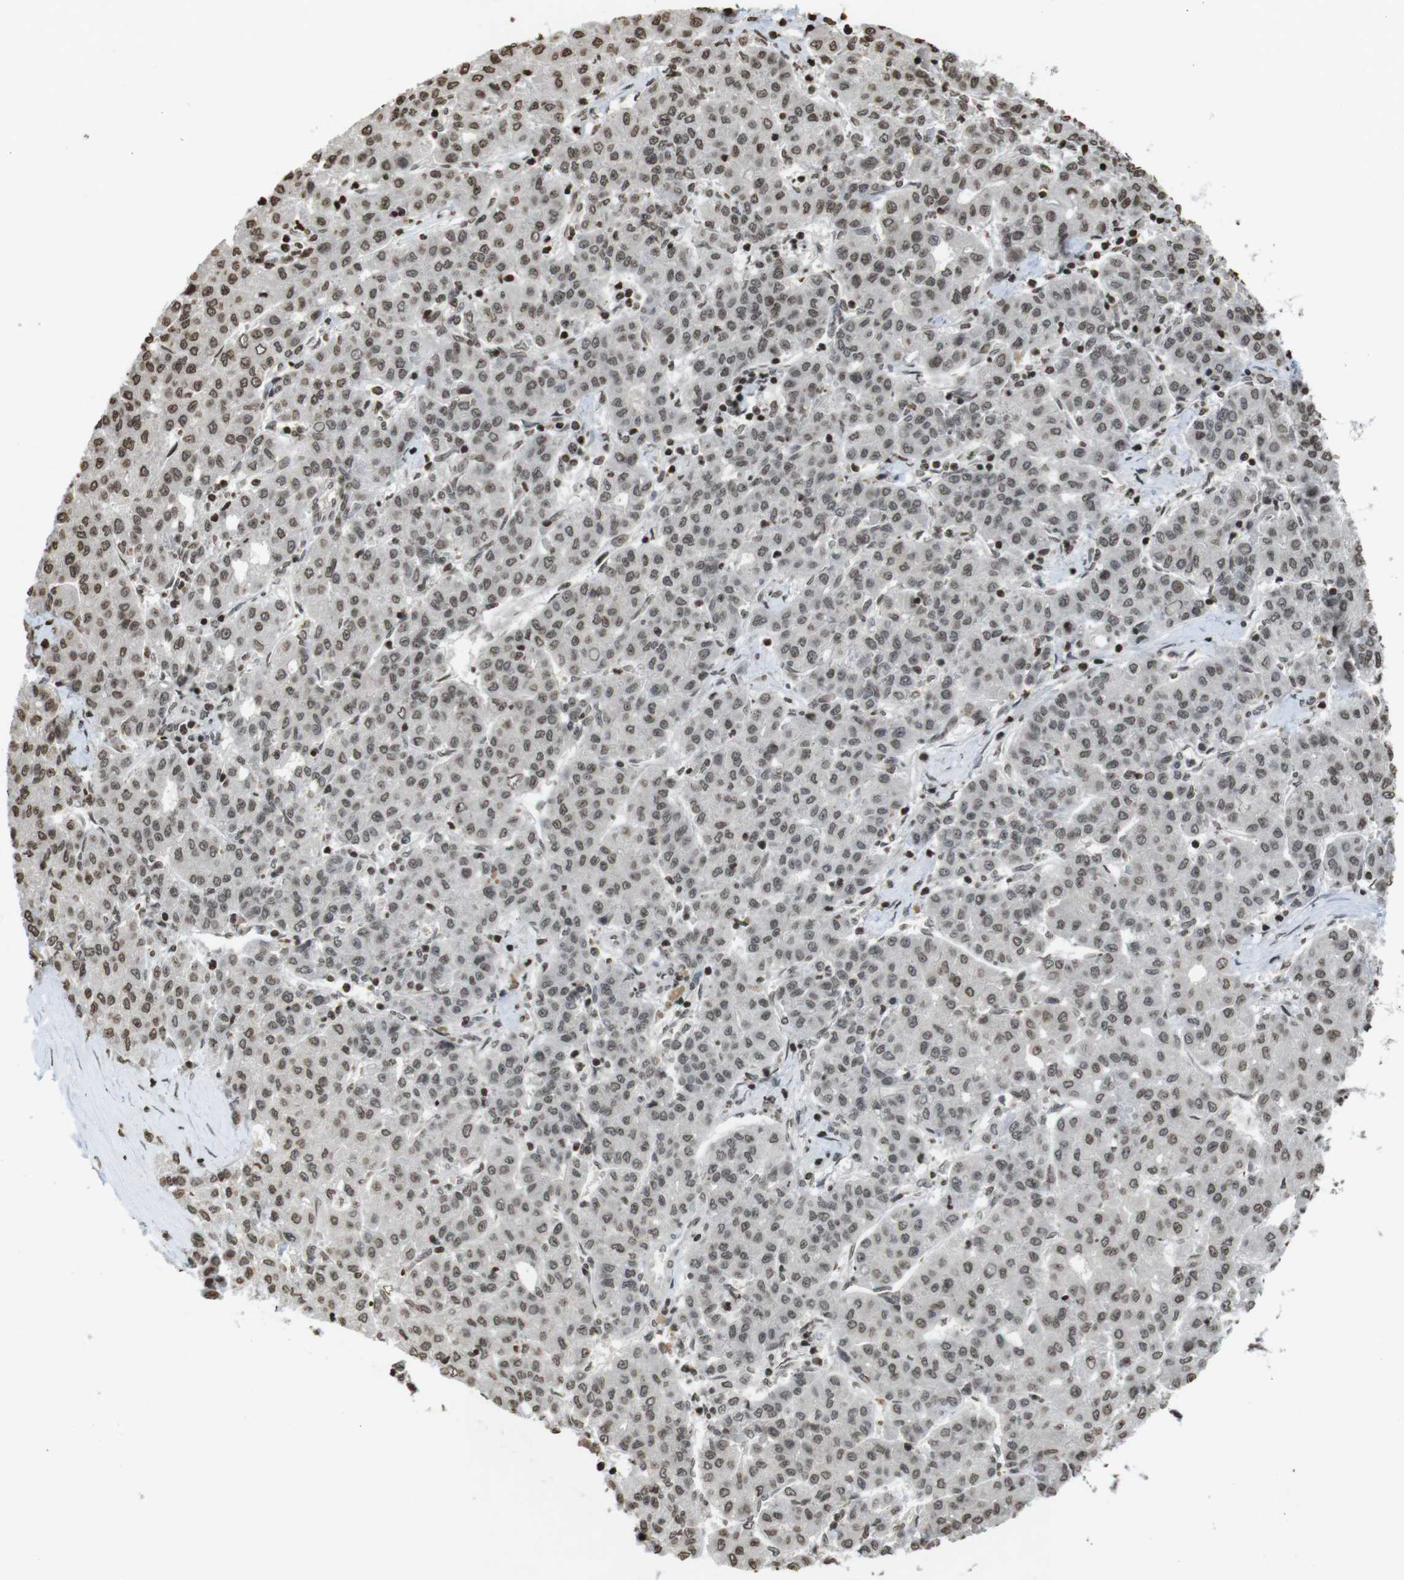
{"staining": {"intensity": "weak", "quantity": ">75%", "location": "nuclear"}, "tissue": "liver cancer", "cell_type": "Tumor cells", "image_type": "cancer", "snomed": [{"axis": "morphology", "description": "Carcinoma, Hepatocellular, NOS"}, {"axis": "topography", "description": "Liver"}], "caption": "Tumor cells demonstrate low levels of weak nuclear staining in about >75% of cells in hepatocellular carcinoma (liver).", "gene": "FOXA3", "patient": {"sex": "male", "age": 65}}